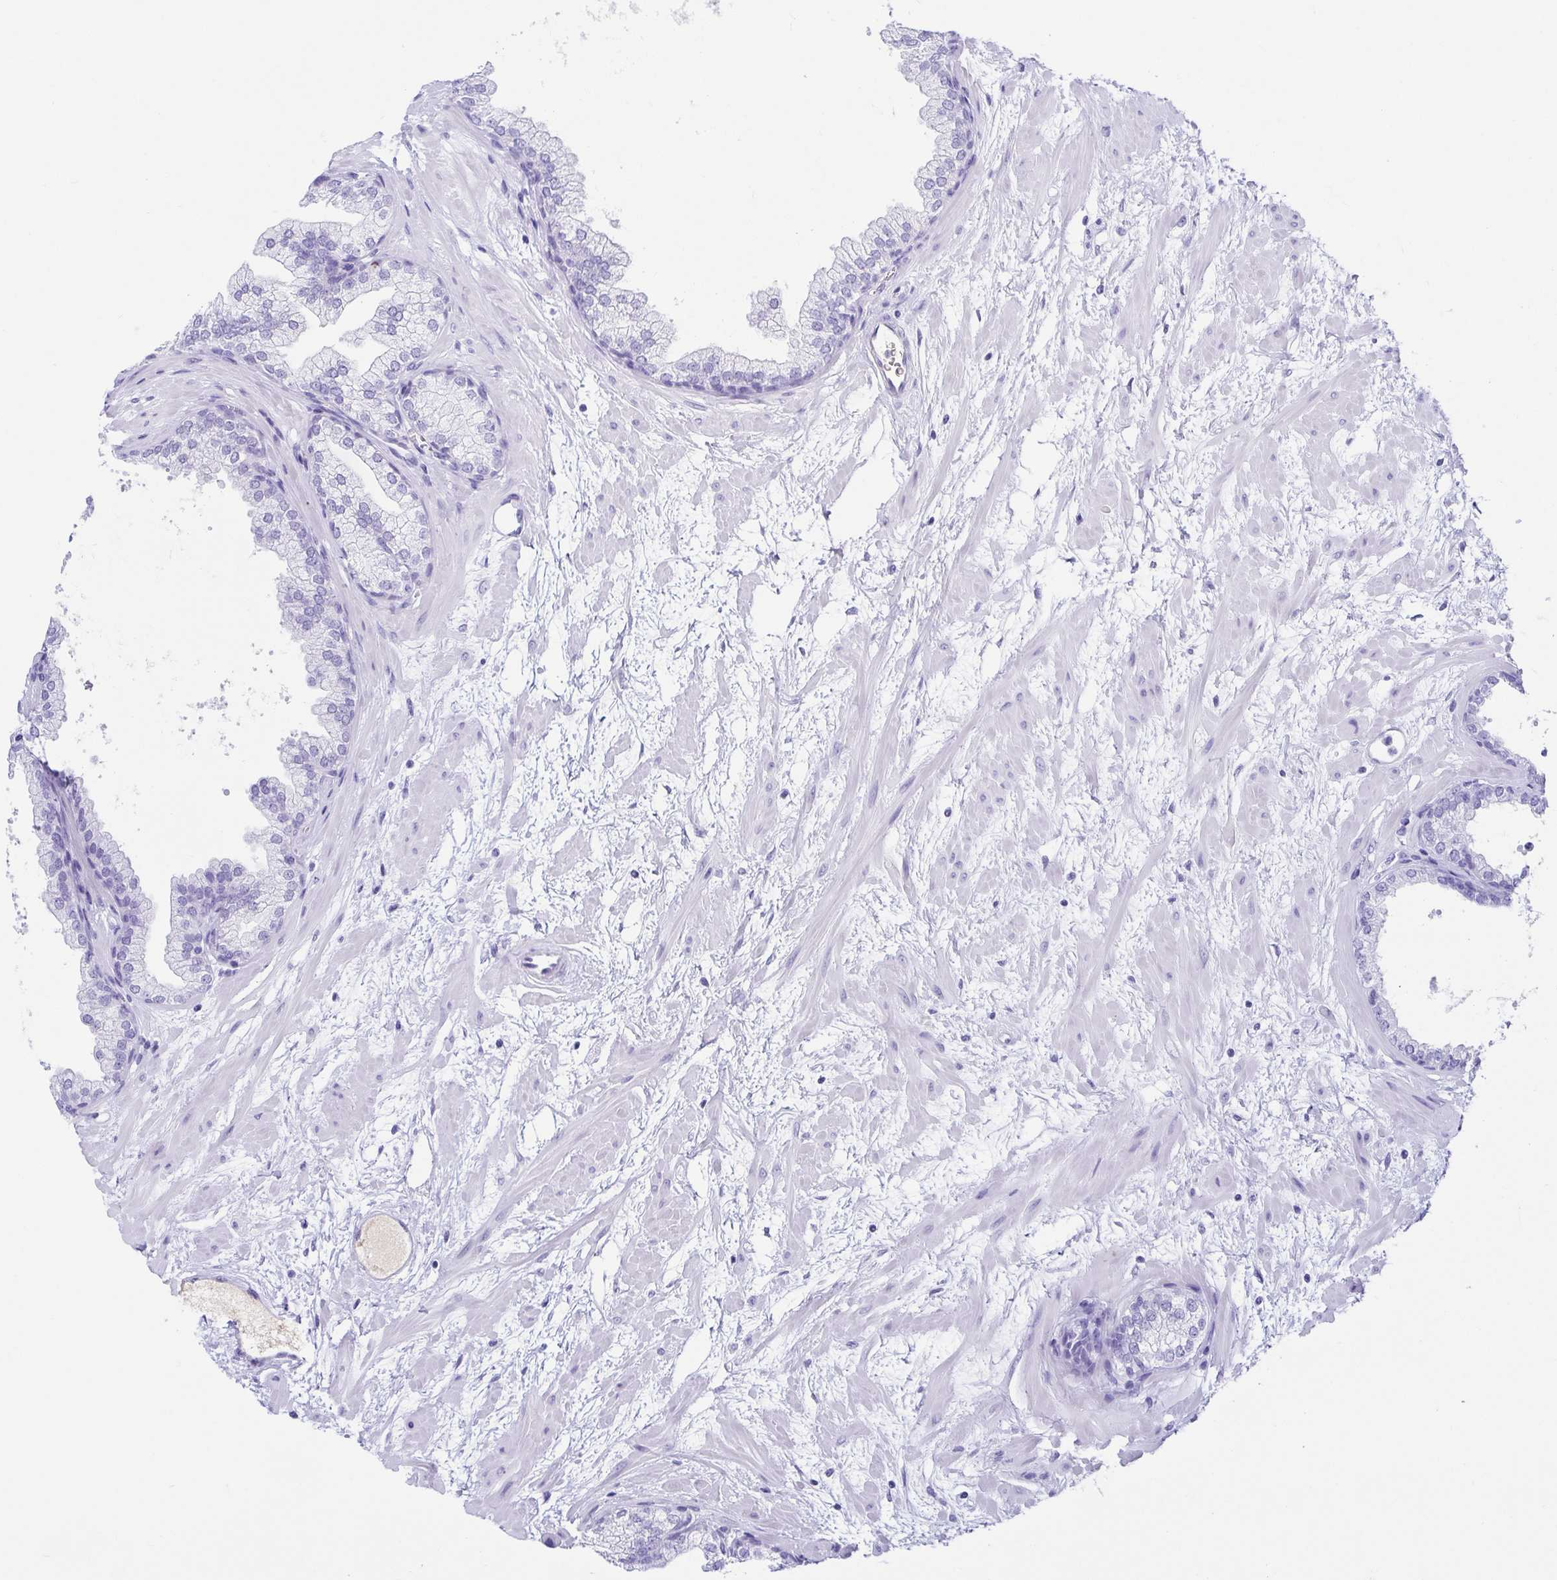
{"staining": {"intensity": "negative", "quantity": "none", "location": "none"}, "tissue": "prostate", "cell_type": "Glandular cells", "image_type": "normal", "snomed": [{"axis": "morphology", "description": "Normal tissue, NOS"}, {"axis": "topography", "description": "Prostate"}], "caption": "Photomicrograph shows no significant protein positivity in glandular cells of normal prostate.", "gene": "GKN1", "patient": {"sex": "male", "age": 37}}